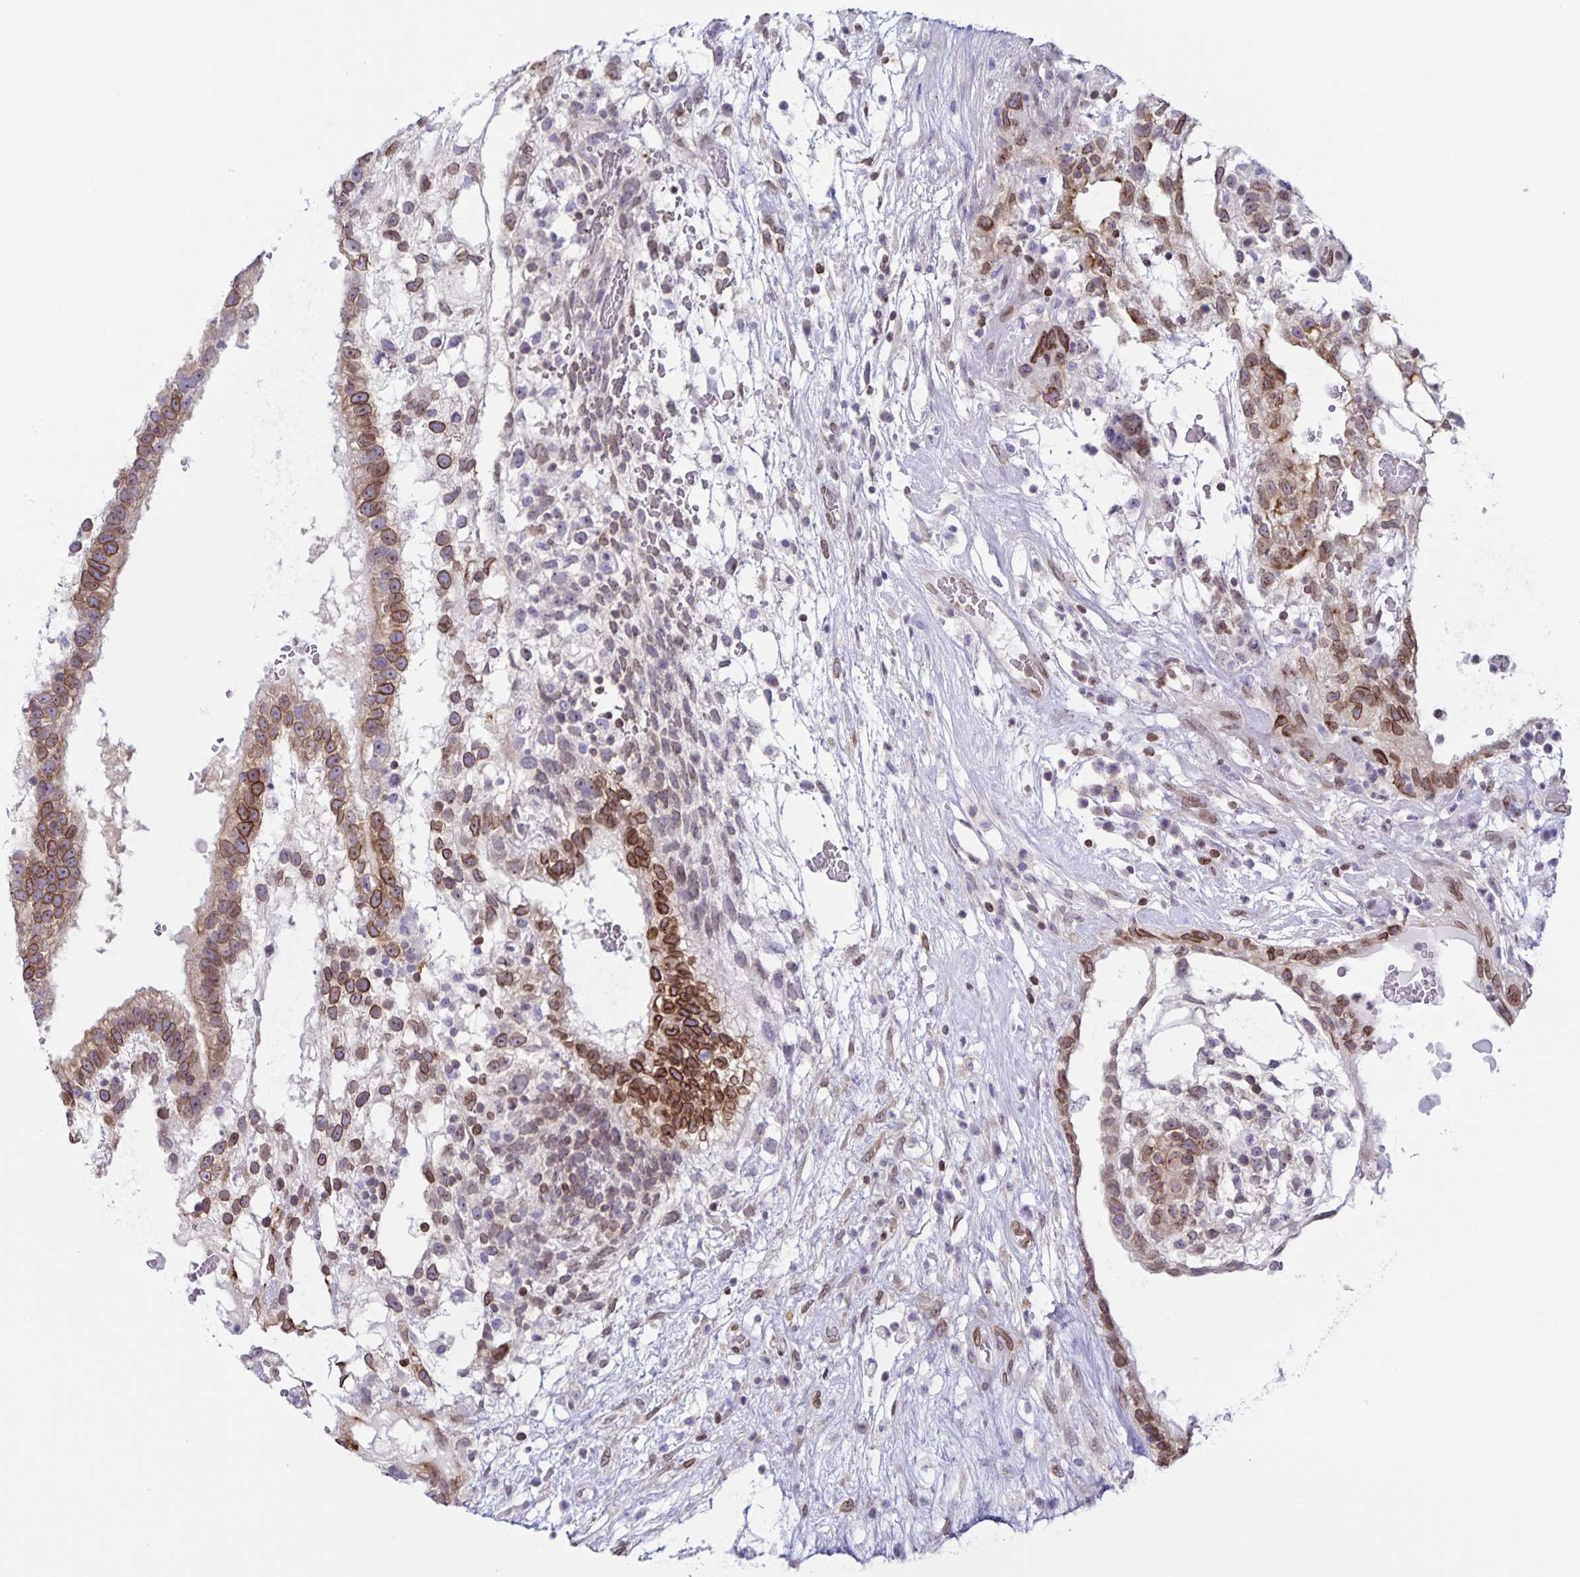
{"staining": {"intensity": "strong", "quantity": "25%-75%", "location": "cytoplasmic/membranous,nuclear"}, "tissue": "testis cancer", "cell_type": "Tumor cells", "image_type": "cancer", "snomed": [{"axis": "morphology", "description": "Normal tissue, NOS"}, {"axis": "morphology", "description": "Carcinoma, Embryonal, NOS"}, {"axis": "topography", "description": "Testis"}], "caption": "Tumor cells exhibit high levels of strong cytoplasmic/membranous and nuclear positivity in approximately 25%-75% of cells in testis cancer.", "gene": "SYNE2", "patient": {"sex": "male", "age": 32}}